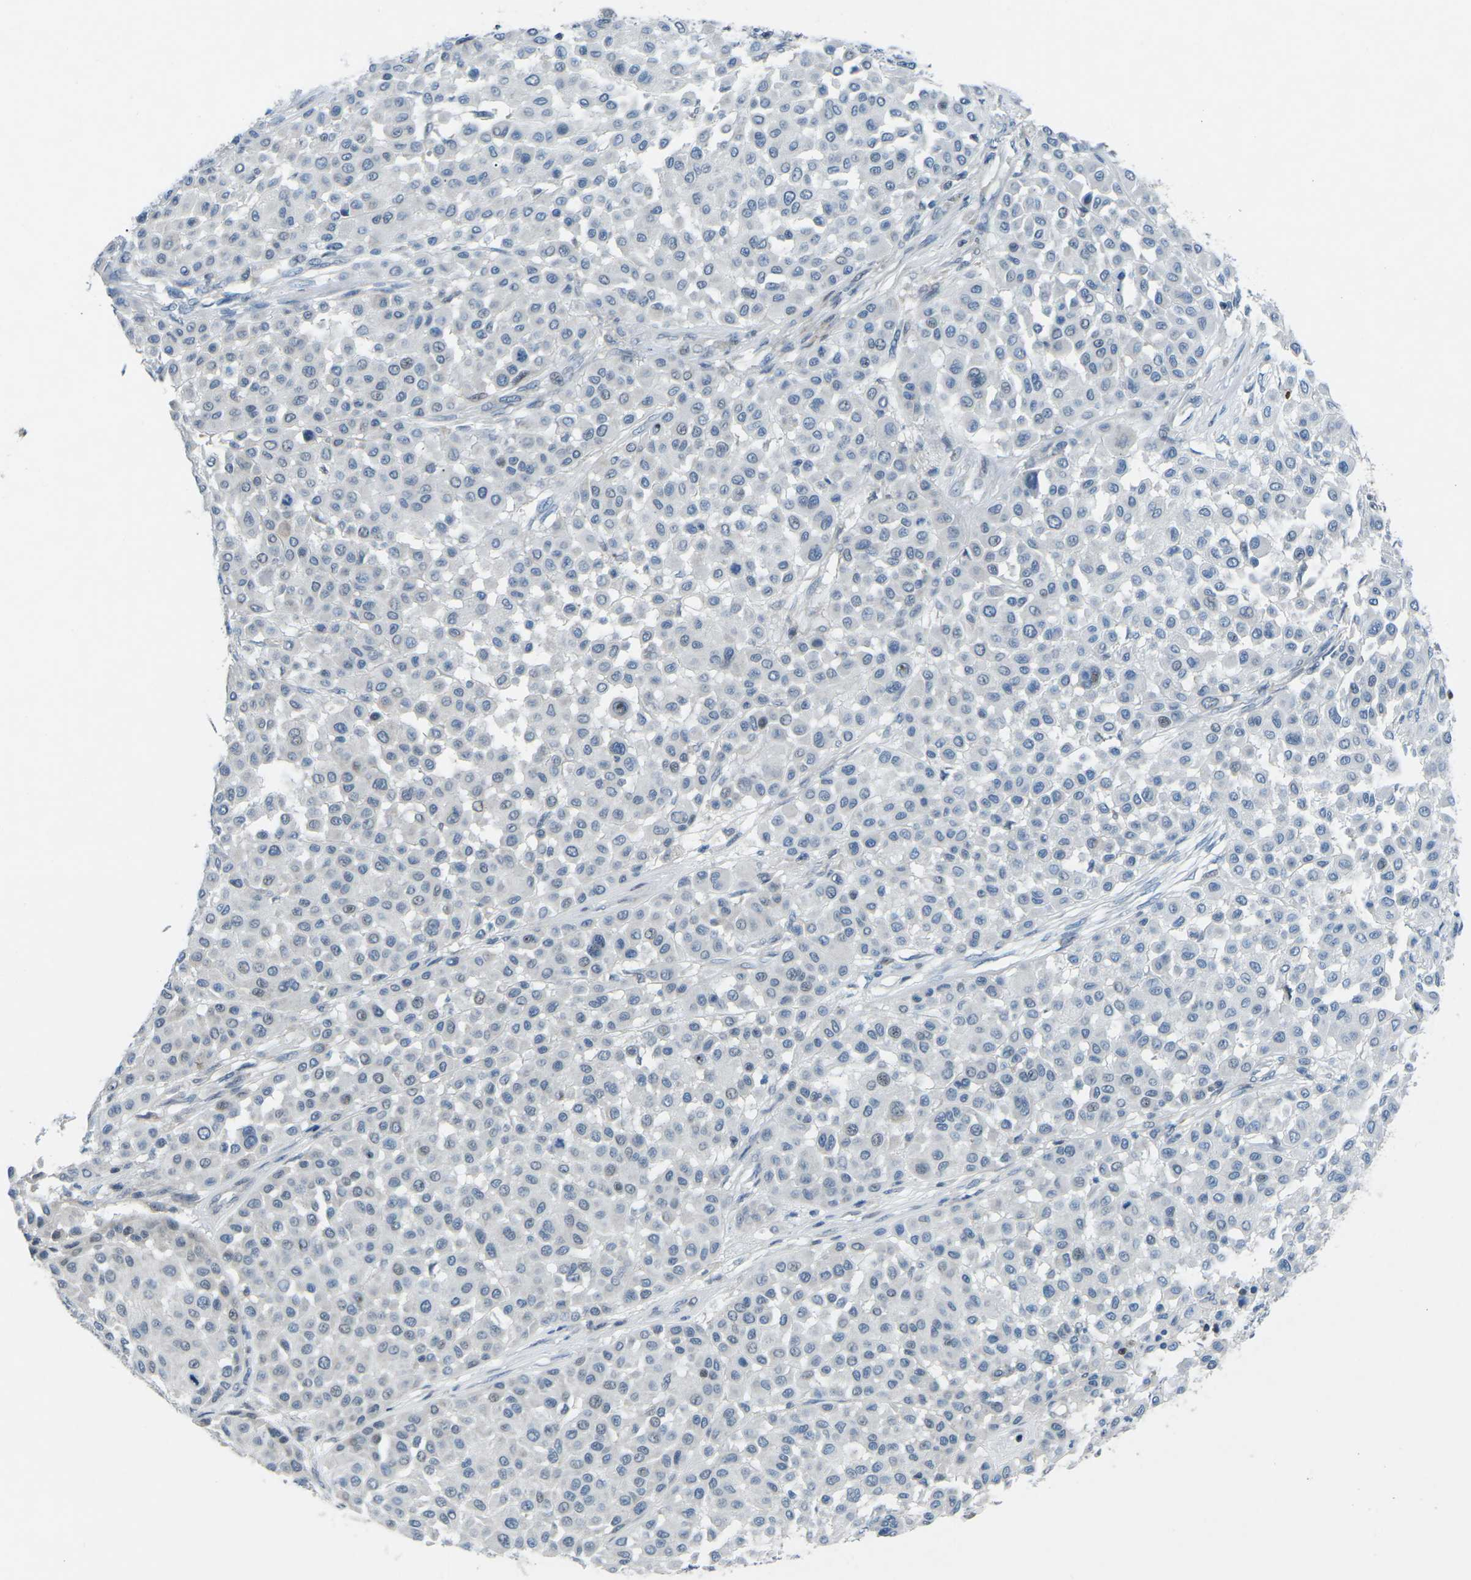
{"staining": {"intensity": "negative", "quantity": "none", "location": "none"}, "tissue": "melanoma", "cell_type": "Tumor cells", "image_type": "cancer", "snomed": [{"axis": "morphology", "description": "Malignant melanoma, Metastatic site"}, {"axis": "topography", "description": "Soft tissue"}], "caption": "Immunohistochemical staining of melanoma exhibits no significant positivity in tumor cells.", "gene": "MBNL1", "patient": {"sex": "male", "age": 41}}